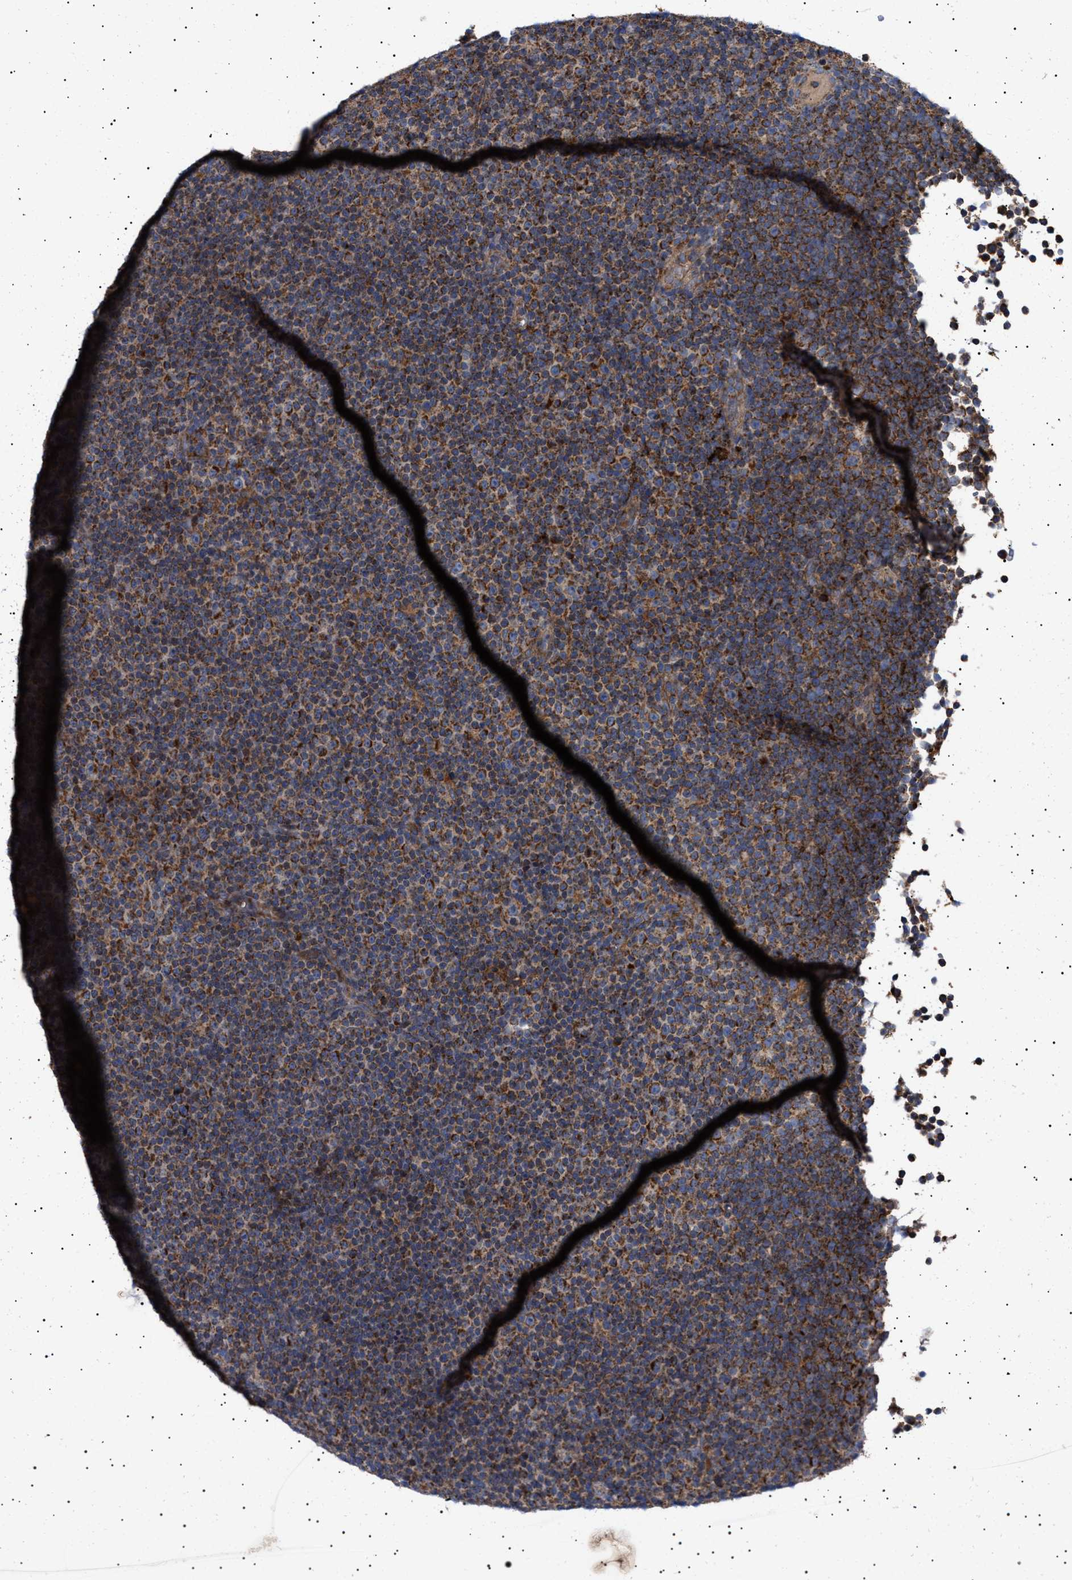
{"staining": {"intensity": "strong", "quantity": ">75%", "location": "cytoplasmic/membranous"}, "tissue": "lymphoma", "cell_type": "Tumor cells", "image_type": "cancer", "snomed": [{"axis": "morphology", "description": "Malignant lymphoma, non-Hodgkin's type, Low grade"}, {"axis": "topography", "description": "Lymph node"}], "caption": "The histopathology image exhibits staining of low-grade malignant lymphoma, non-Hodgkin's type, revealing strong cytoplasmic/membranous protein staining (brown color) within tumor cells.", "gene": "MRPL10", "patient": {"sex": "female", "age": 67}}